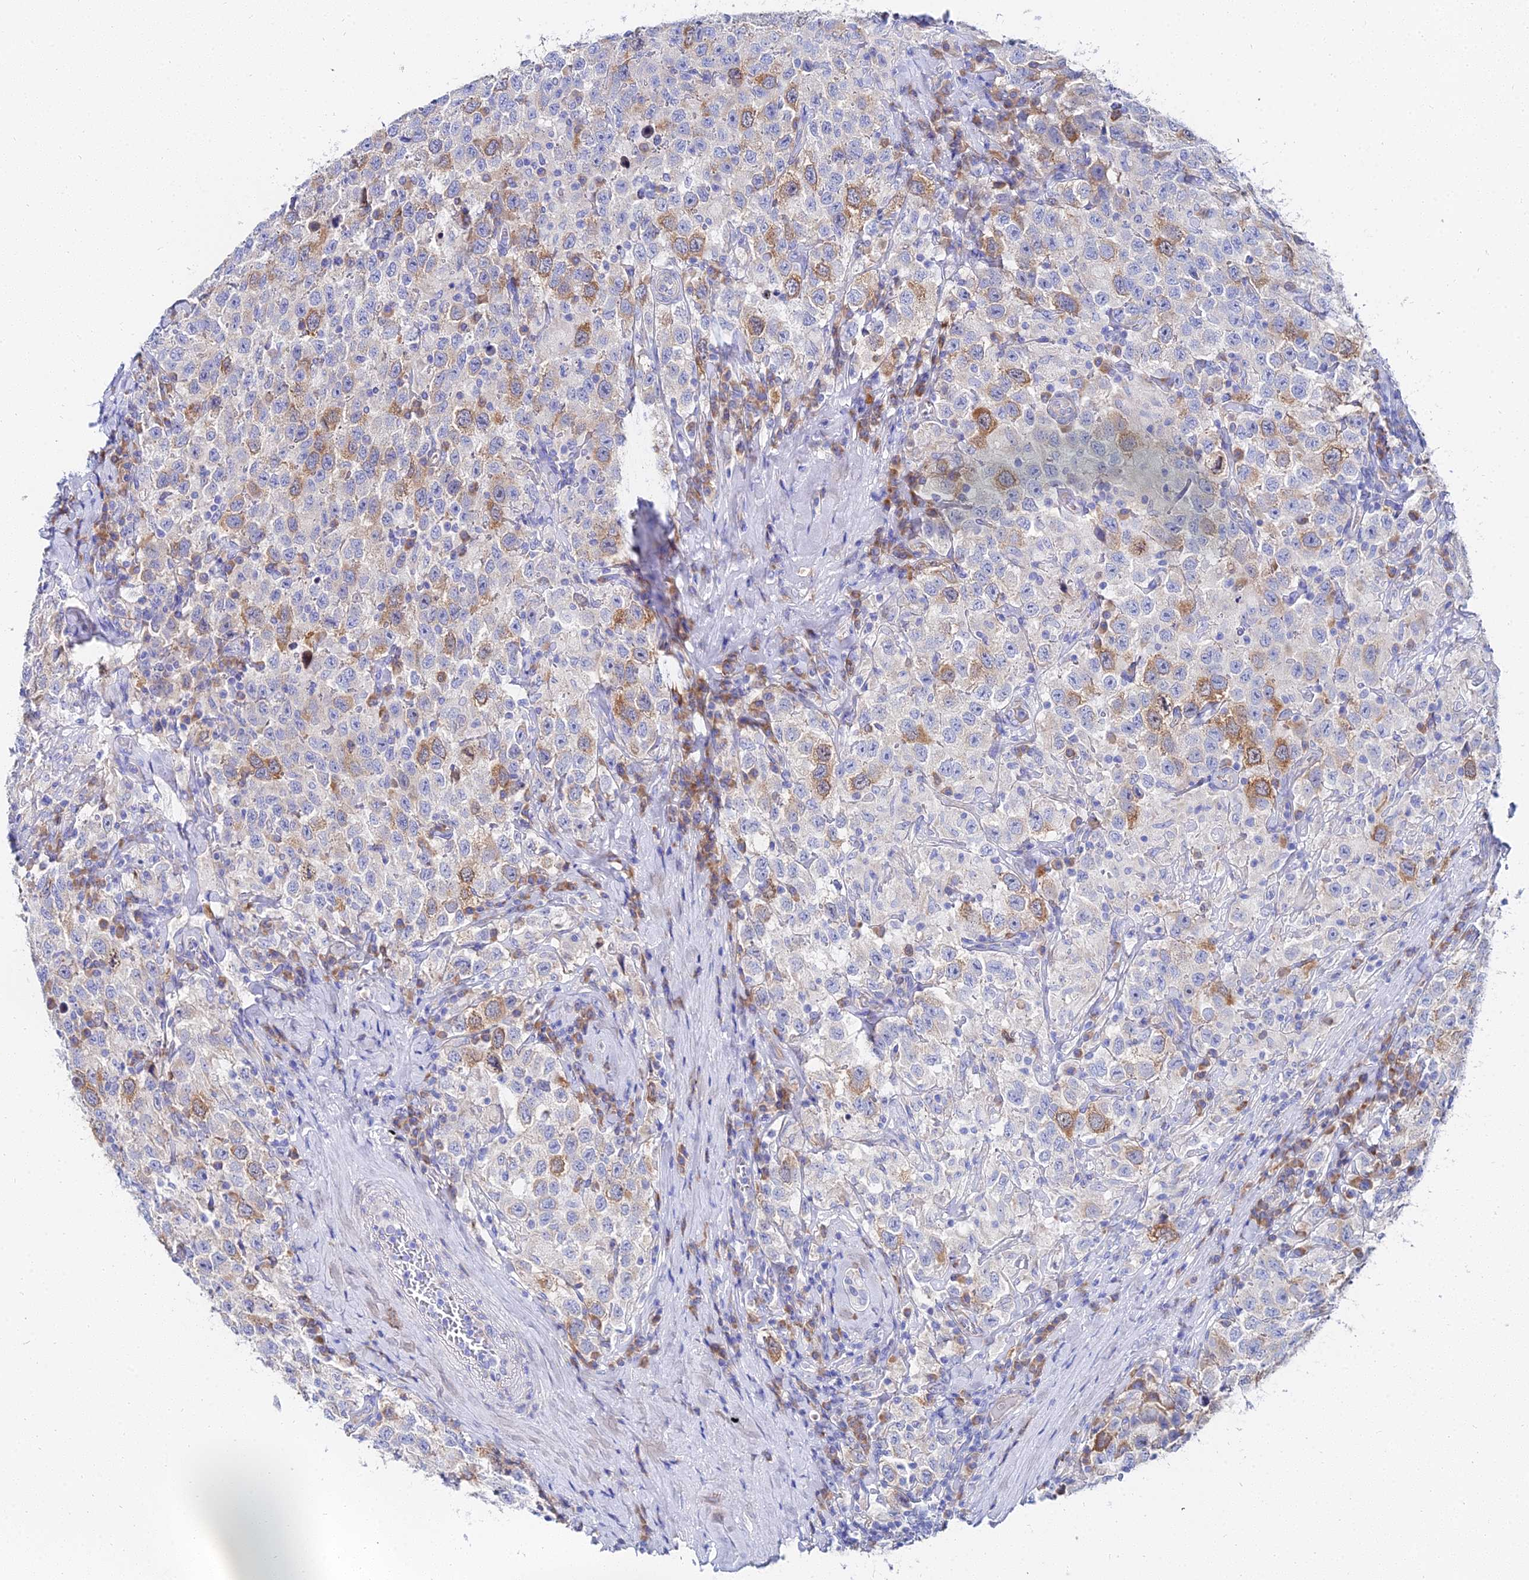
{"staining": {"intensity": "moderate", "quantity": "<25%", "location": "cytoplasmic/membranous"}, "tissue": "testis cancer", "cell_type": "Tumor cells", "image_type": "cancer", "snomed": [{"axis": "morphology", "description": "Seminoma, NOS"}, {"axis": "topography", "description": "Testis"}], "caption": "Immunohistochemistry micrograph of neoplastic tissue: seminoma (testis) stained using immunohistochemistry displays low levels of moderate protein expression localized specifically in the cytoplasmic/membranous of tumor cells, appearing as a cytoplasmic/membranous brown color.", "gene": "PTTG1", "patient": {"sex": "male", "age": 41}}